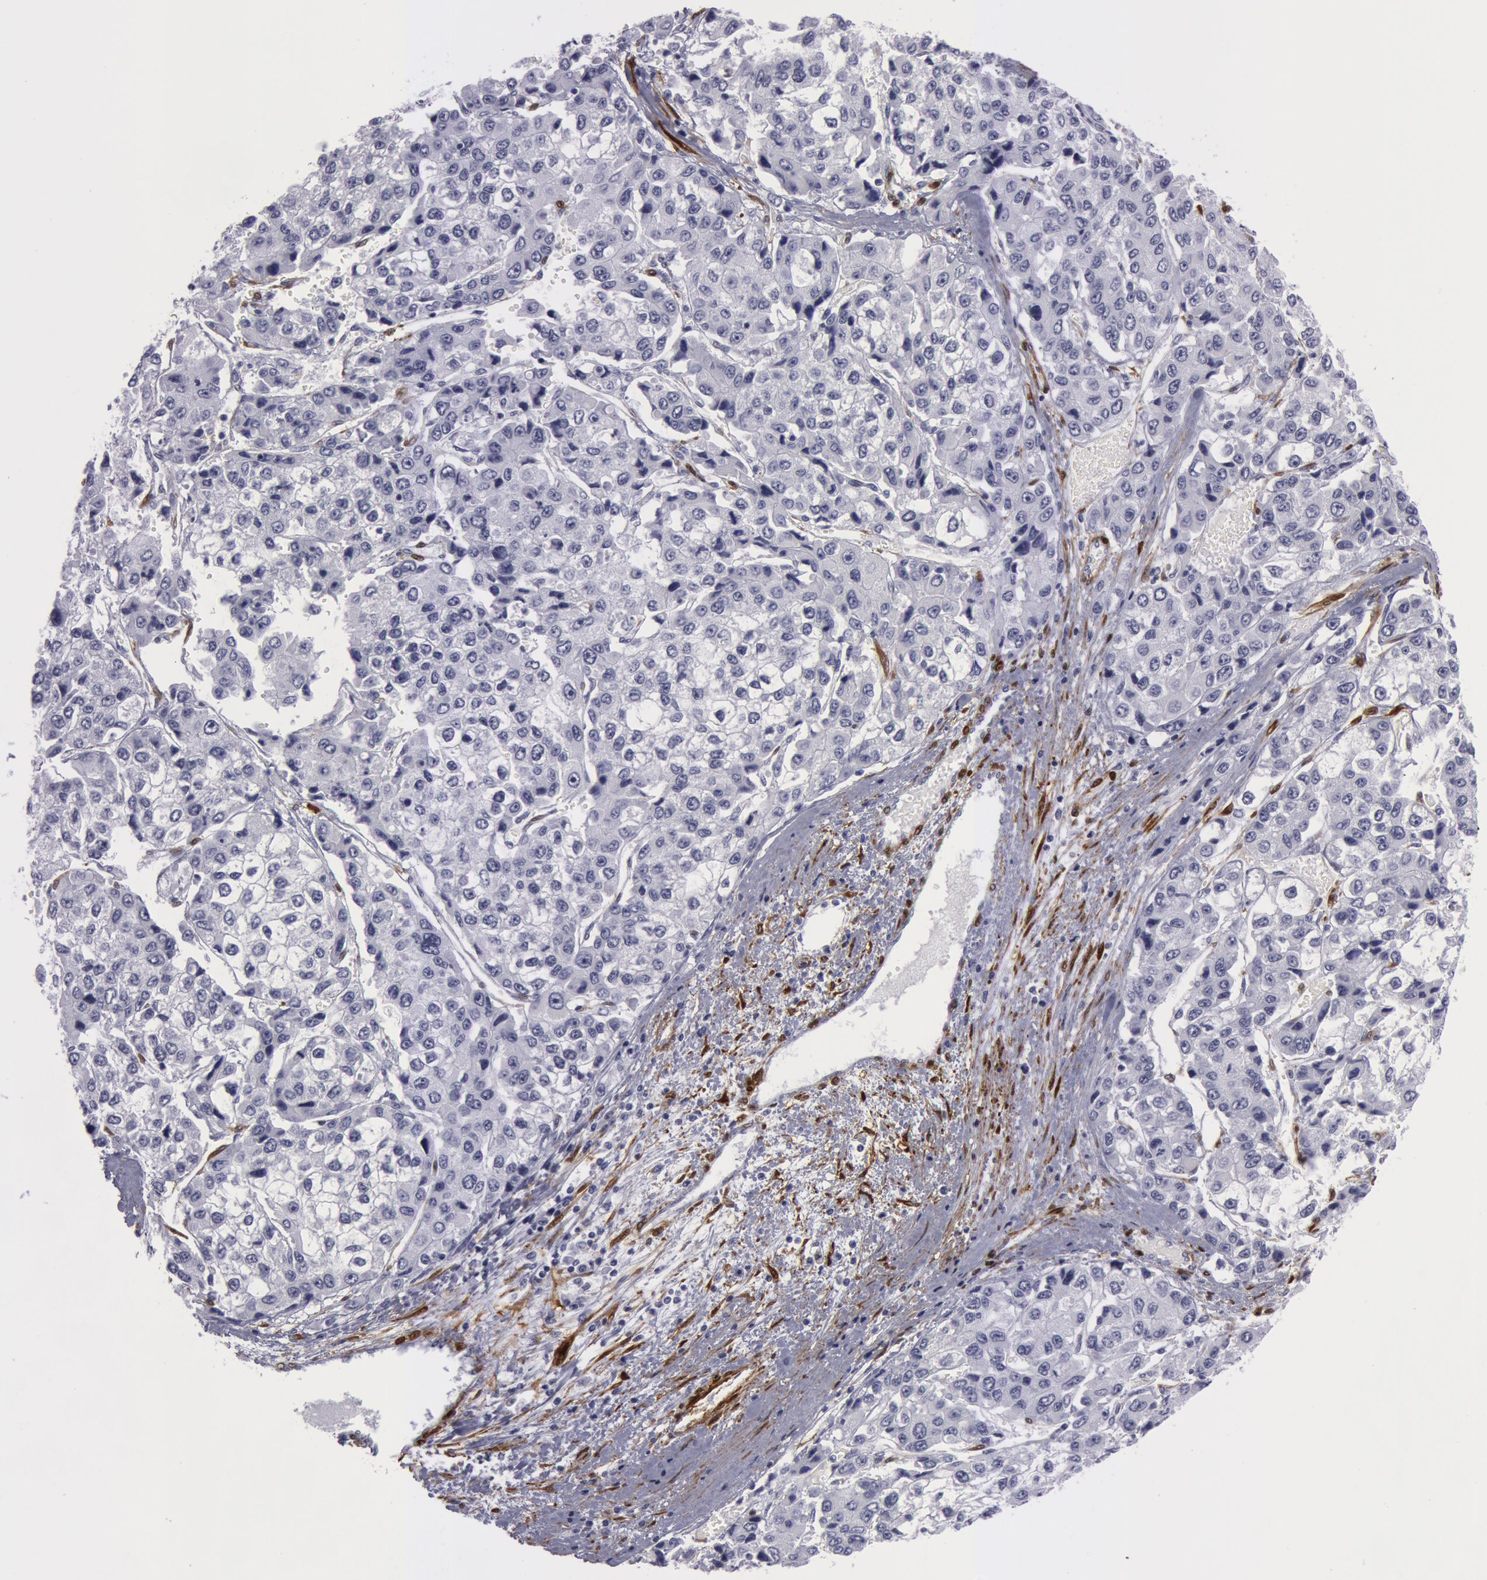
{"staining": {"intensity": "negative", "quantity": "none", "location": "none"}, "tissue": "liver cancer", "cell_type": "Tumor cells", "image_type": "cancer", "snomed": [{"axis": "morphology", "description": "Carcinoma, Hepatocellular, NOS"}, {"axis": "topography", "description": "Liver"}], "caption": "This is a micrograph of immunohistochemistry (IHC) staining of liver hepatocellular carcinoma, which shows no expression in tumor cells. (DAB IHC visualized using brightfield microscopy, high magnification).", "gene": "TAGLN", "patient": {"sex": "female", "age": 66}}